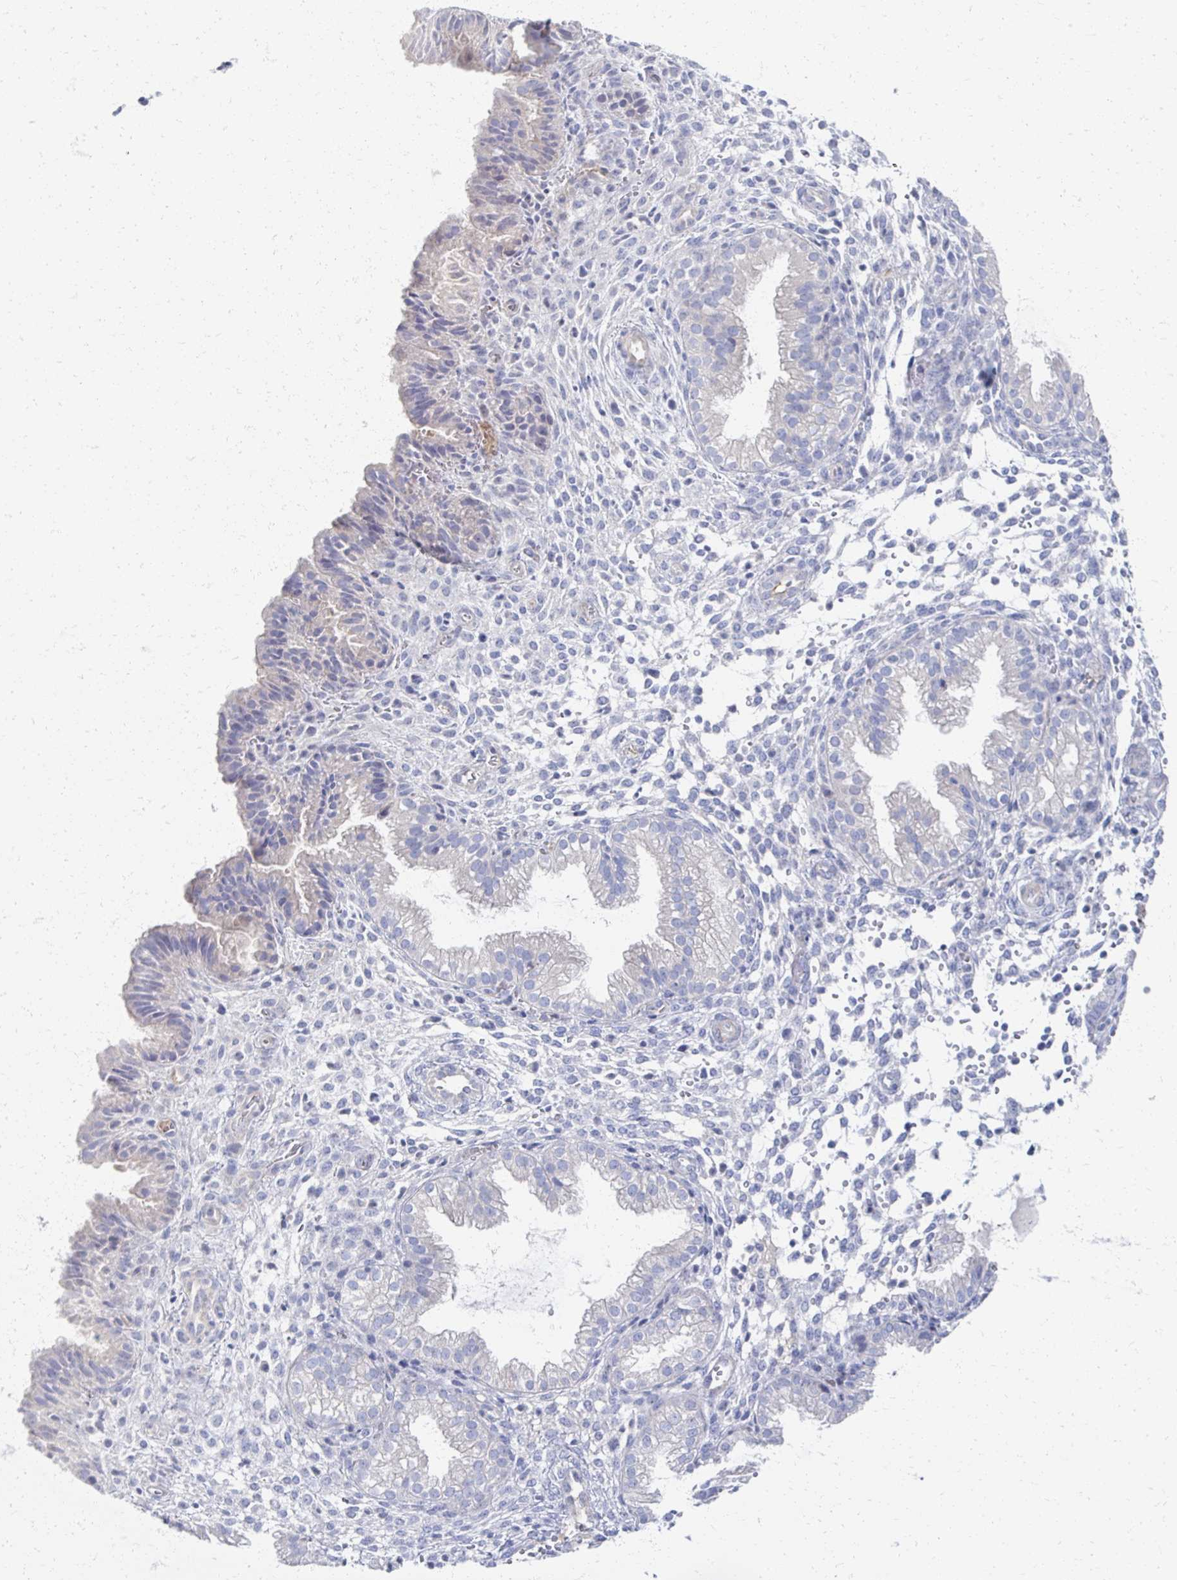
{"staining": {"intensity": "negative", "quantity": "none", "location": "none"}, "tissue": "endometrium", "cell_type": "Cells in endometrial stroma", "image_type": "normal", "snomed": [{"axis": "morphology", "description": "Normal tissue, NOS"}, {"axis": "topography", "description": "Endometrium"}], "caption": "Immunohistochemistry image of unremarkable endometrium stained for a protein (brown), which demonstrates no staining in cells in endometrial stroma. Nuclei are stained in blue.", "gene": "PRR20A", "patient": {"sex": "female", "age": 33}}